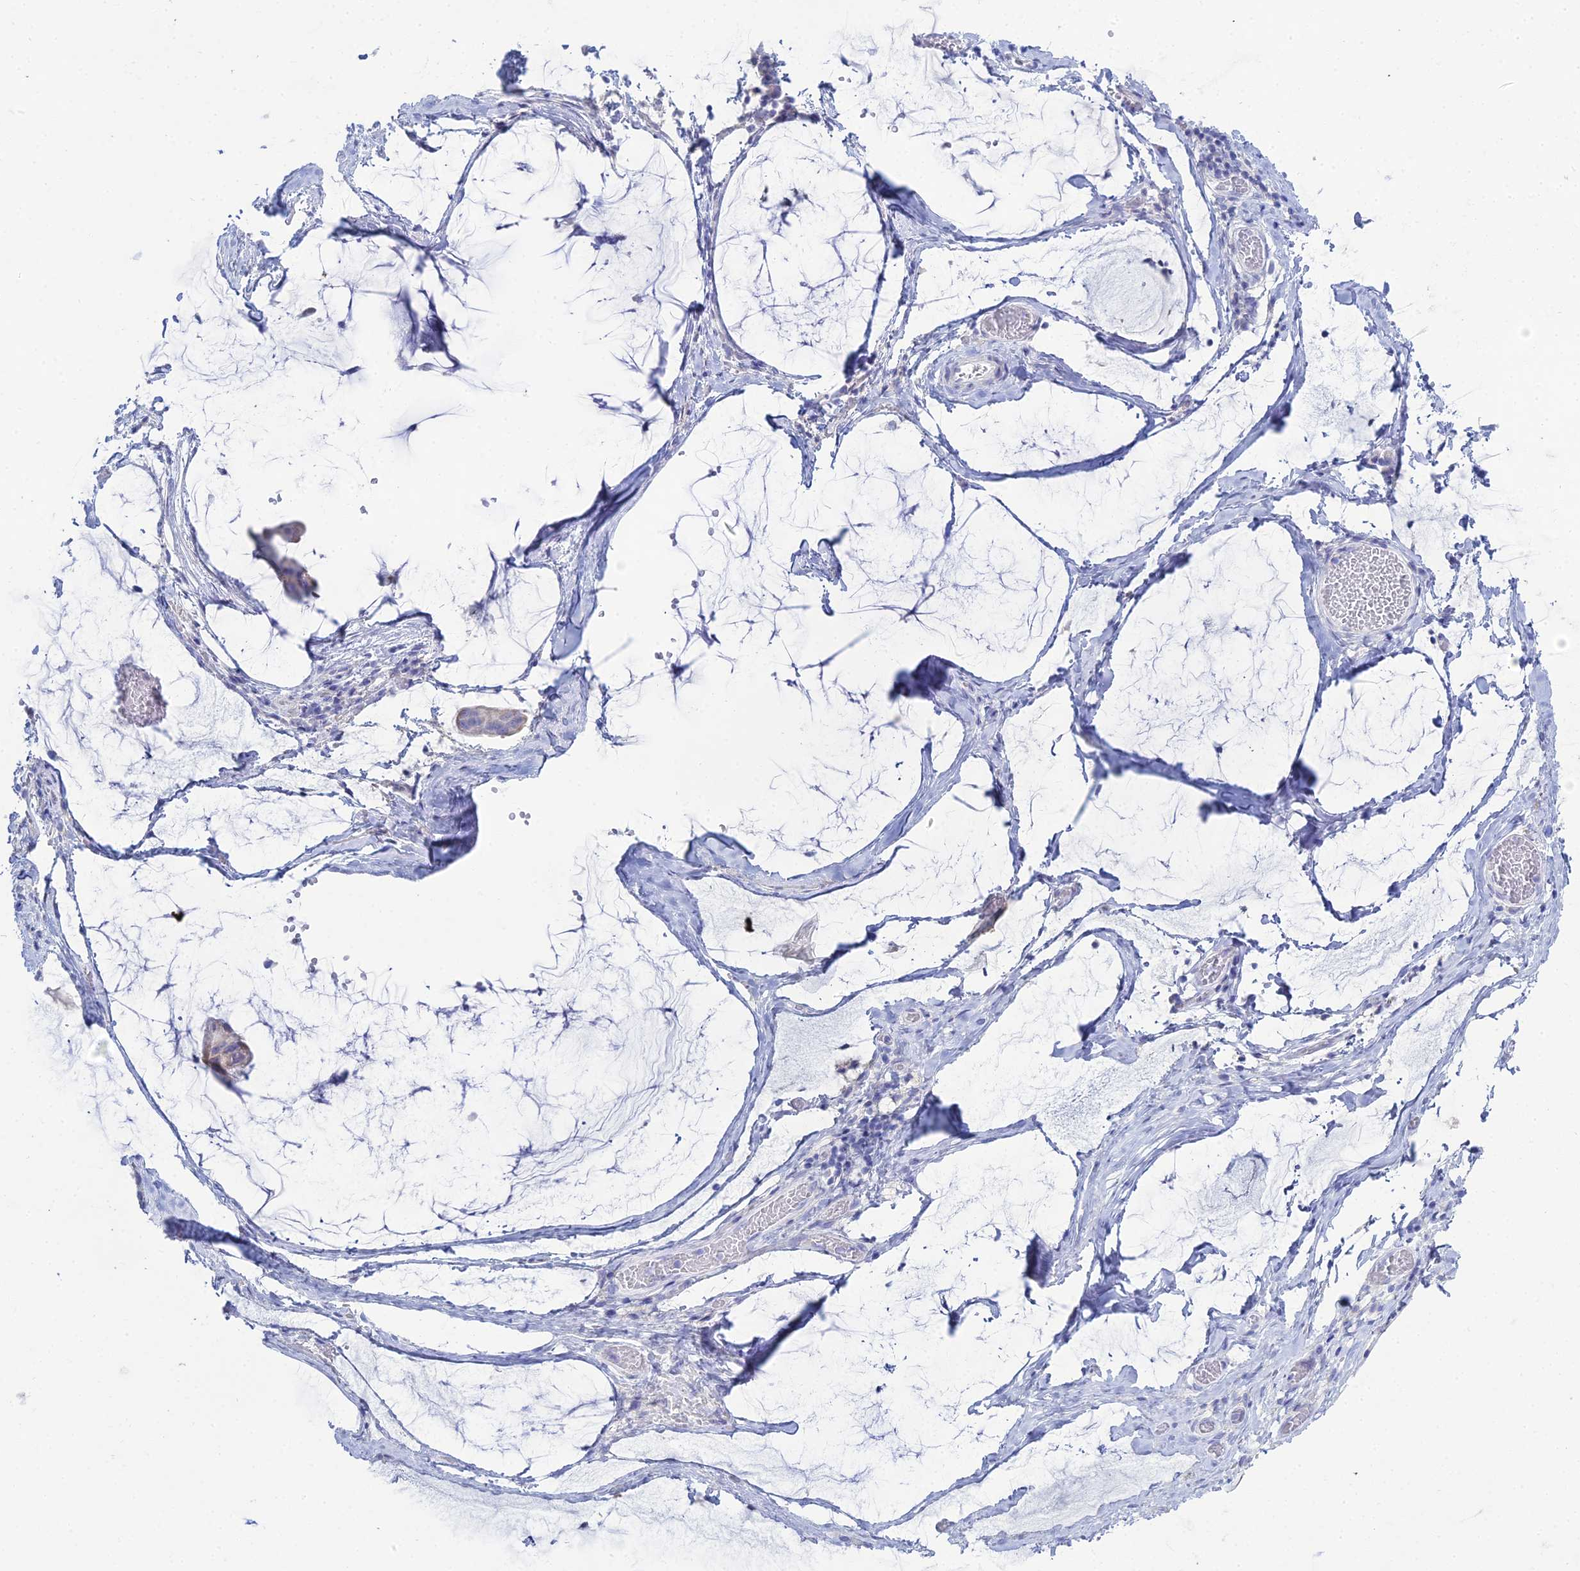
{"staining": {"intensity": "negative", "quantity": "none", "location": "none"}, "tissue": "ovarian cancer", "cell_type": "Tumor cells", "image_type": "cancer", "snomed": [{"axis": "morphology", "description": "Cystadenocarcinoma, mucinous, NOS"}, {"axis": "topography", "description": "Ovary"}], "caption": "An image of human ovarian mucinous cystadenocarcinoma is negative for staining in tumor cells. Nuclei are stained in blue.", "gene": "DHX34", "patient": {"sex": "female", "age": 73}}